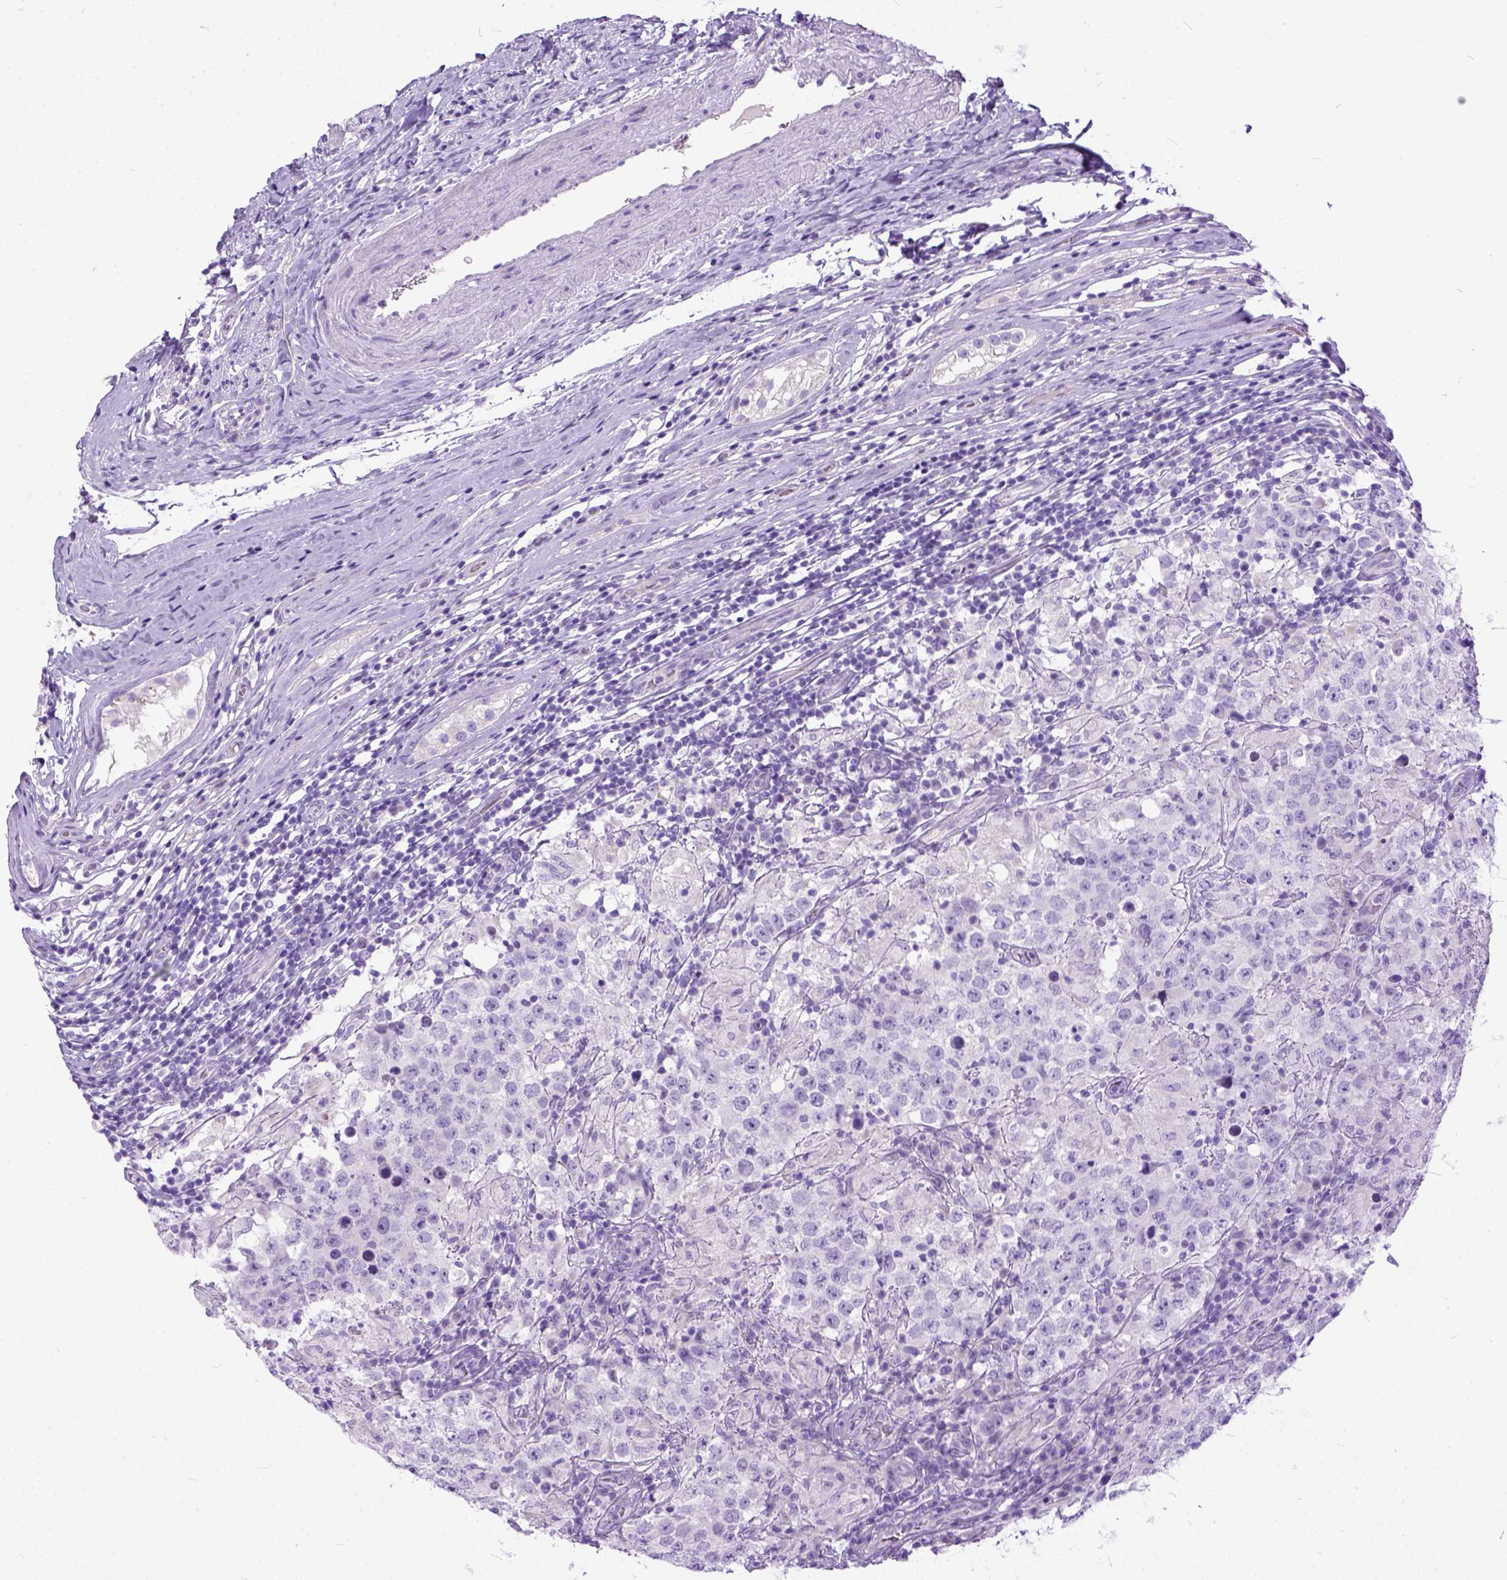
{"staining": {"intensity": "negative", "quantity": "none", "location": "none"}, "tissue": "testis cancer", "cell_type": "Tumor cells", "image_type": "cancer", "snomed": [{"axis": "morphology", "description": "Seminoma, NOS"}, {"axis": "morphology", "description": "Carcinoma, Embryonal, NOS"}, {"axis": "topography", "description": "Testis"}], "caption": "Histopathology image shows no protein staining in tumor cells of testis embryonal carcinoma tissue.", "gene": "PPL", "patient": {"sex": "male", "age": 41}}